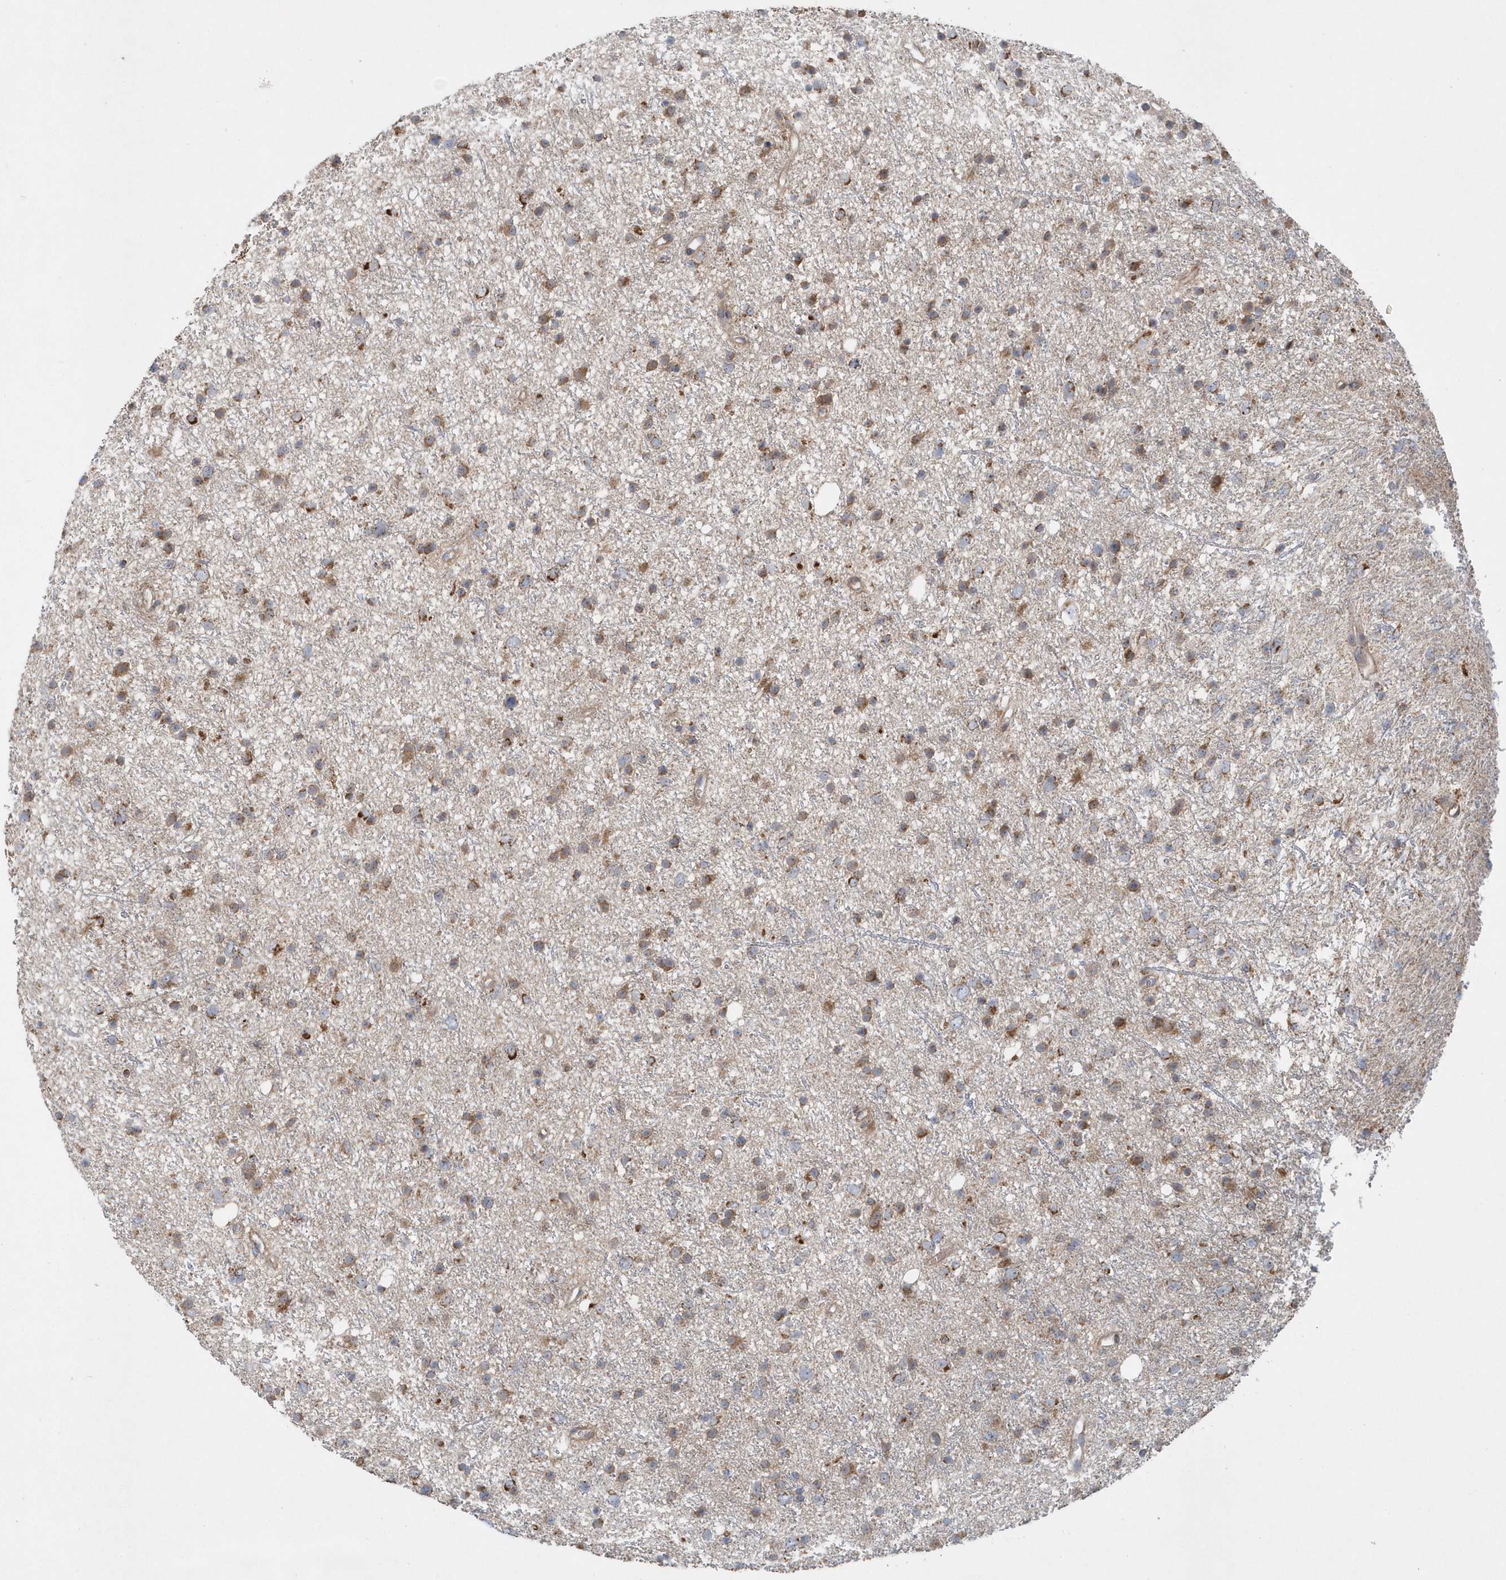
{"staining": {"intensity": "moderate", "quantity": ">75%", "location": "cytoplasmic/membranous"}, "tissue": "glioma", "cell_type": "Tumor cells", "image_type": "cancer", "snomed": [{"axis": "morphology", "description": "Glioma, malignant, Low grade"}, {"axis": "topography", "description": "Cerebral cortex"}], "caption": "Malignant low-grade glioma was stained to show a protein in brown. There is medium levels of moderate cytoplasmic/membranous expression in approximately >75% of tumor cells.", "gene": "PPP1R7", "patient": {"sex": "female", "age": 39}}